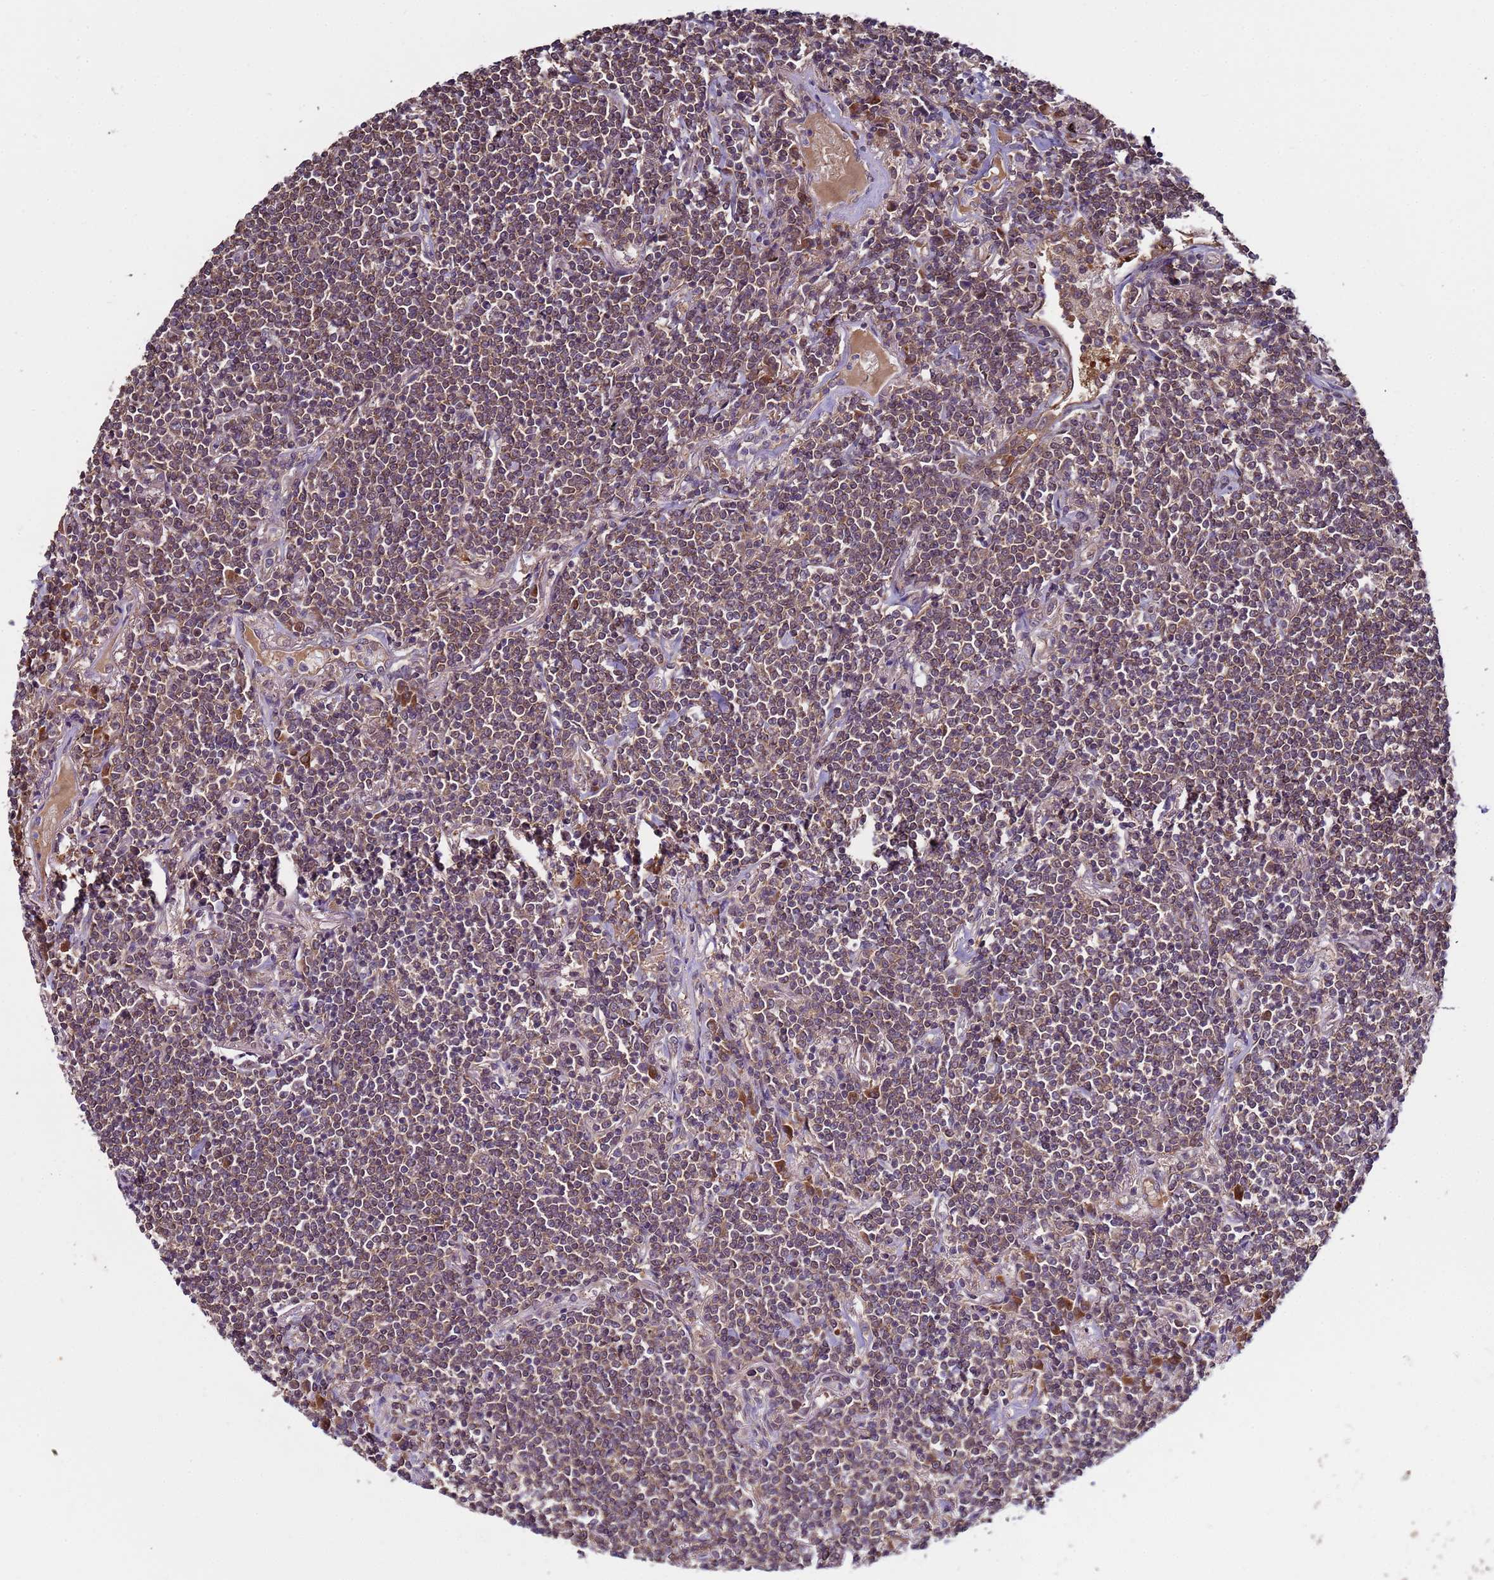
{"staining": {"intensity": "weak", "quantity": ">75%", "location": "cytoplasmic/membranous"}, "tissue": "lymphoma", "cell_type": "Tumor cells", "image_type": "cancer", "snomed": [{"axis": "morphology", "description": "Malignant lymphoma, non-Hodgkin's type, Low grade"}, {"axis": "topography", "description": "Lung"}], "caption": "Immunohistochemical staining of malignant lymphoma, non-Hodgkin's type (low-grade) demonstrates weak cytoplasmic/membranous protein positivity in approximately >75% of tumor cells.", "gene": "NAXE", "patient": {"sex": "female", "age": 71}}